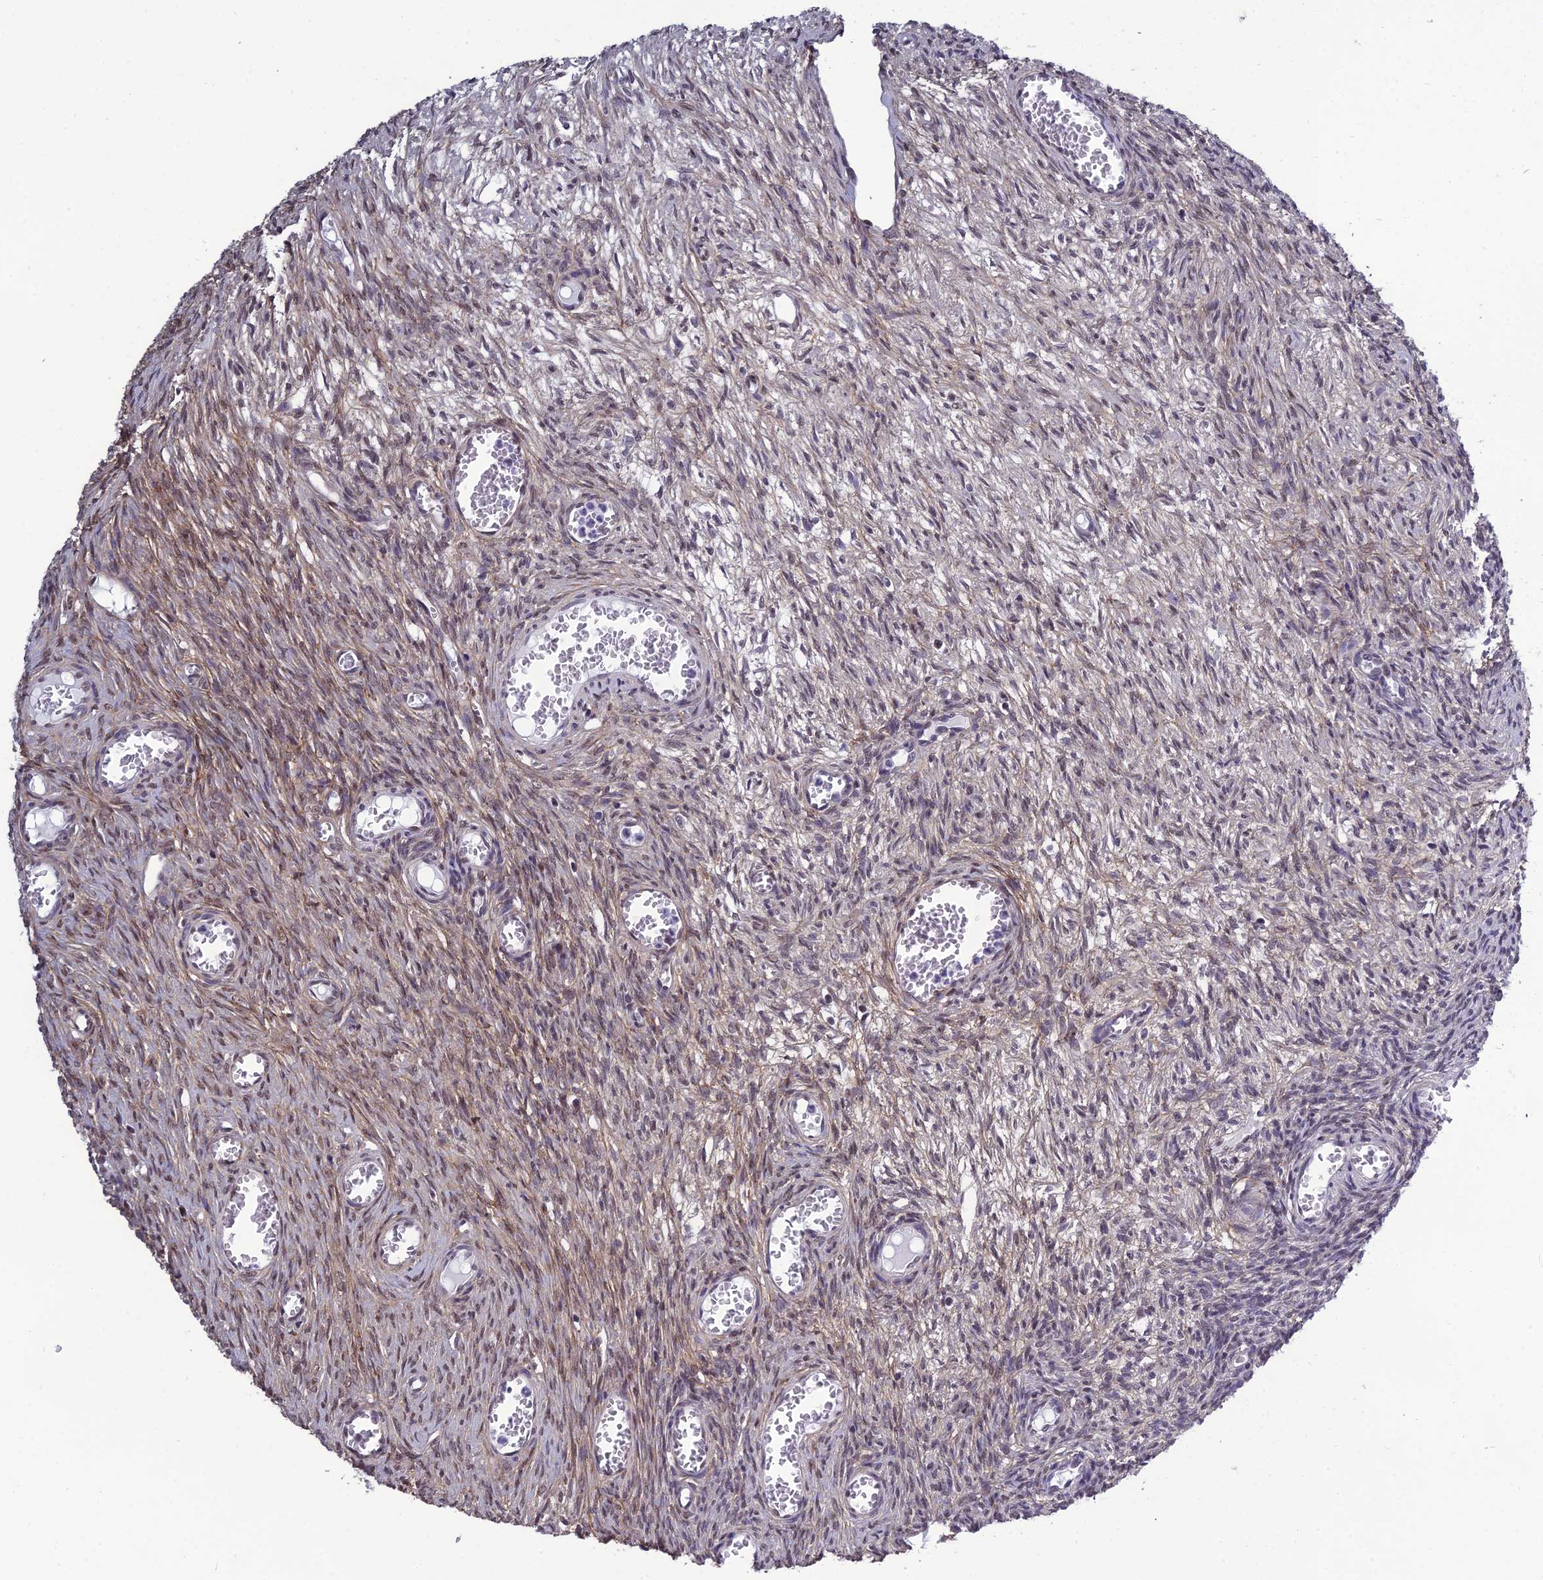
{"staining": {"intensity": "weak", "quantity": "25%-75%", "location": "cytoplasmic/membranous"}, "tissue": "ovary", "cell_type": "Follicle cells", "image_type": "normal", "snomed": [{"axis": "morphology", "description": "Normal tissue, NOS"}, {"axis": "topography", "description": "Ovary"}], "caption": "Approximately 25%-75% of follicle cells in benign ovary demonstrate weak cytoplasmic/membranous protein expression as visualized by brown immunohistochemical staining.", "gene": "RSRC1", "patient": {"sex": "female", "age": 44}}